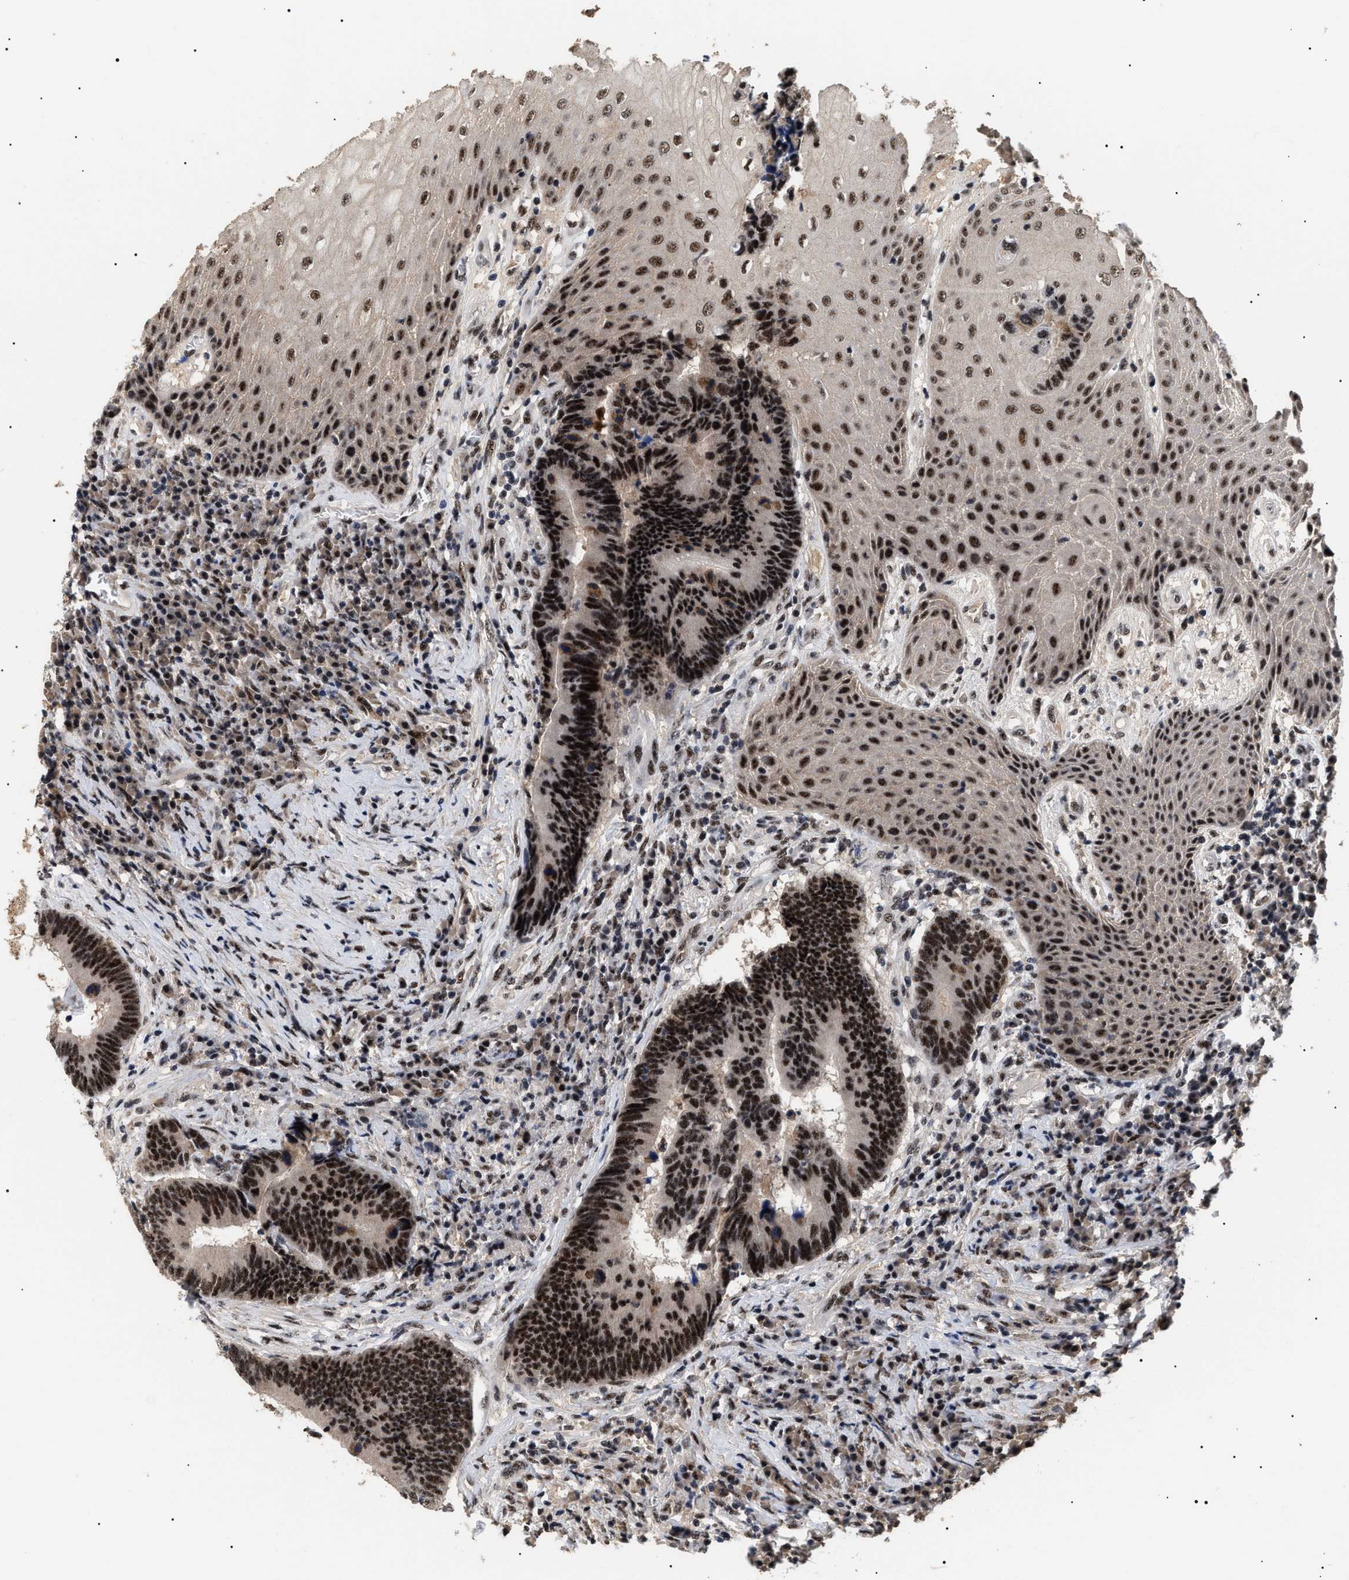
{"staining": {"intensity": "strong", "quantity": ">75%", "location": "nuclear"}, "tissue": "colorectal cancer", "cell_type": "Tumor cells", "image_type": "cancer", "snomed": [{"axis": "morphology", "description": "Adenocarcinoma, NOS"}, {"axis": "topography", "description": "Rectum"}, {"axis": "topography", "description": "Anal"}], "caption": "Tumor cells demonstrate strong nuclear positivity in approximately >75% of cells in colorectal adenocarcinoma.", "gene": "CAAP1", "patient": {"sex": "female", "age": 89}}